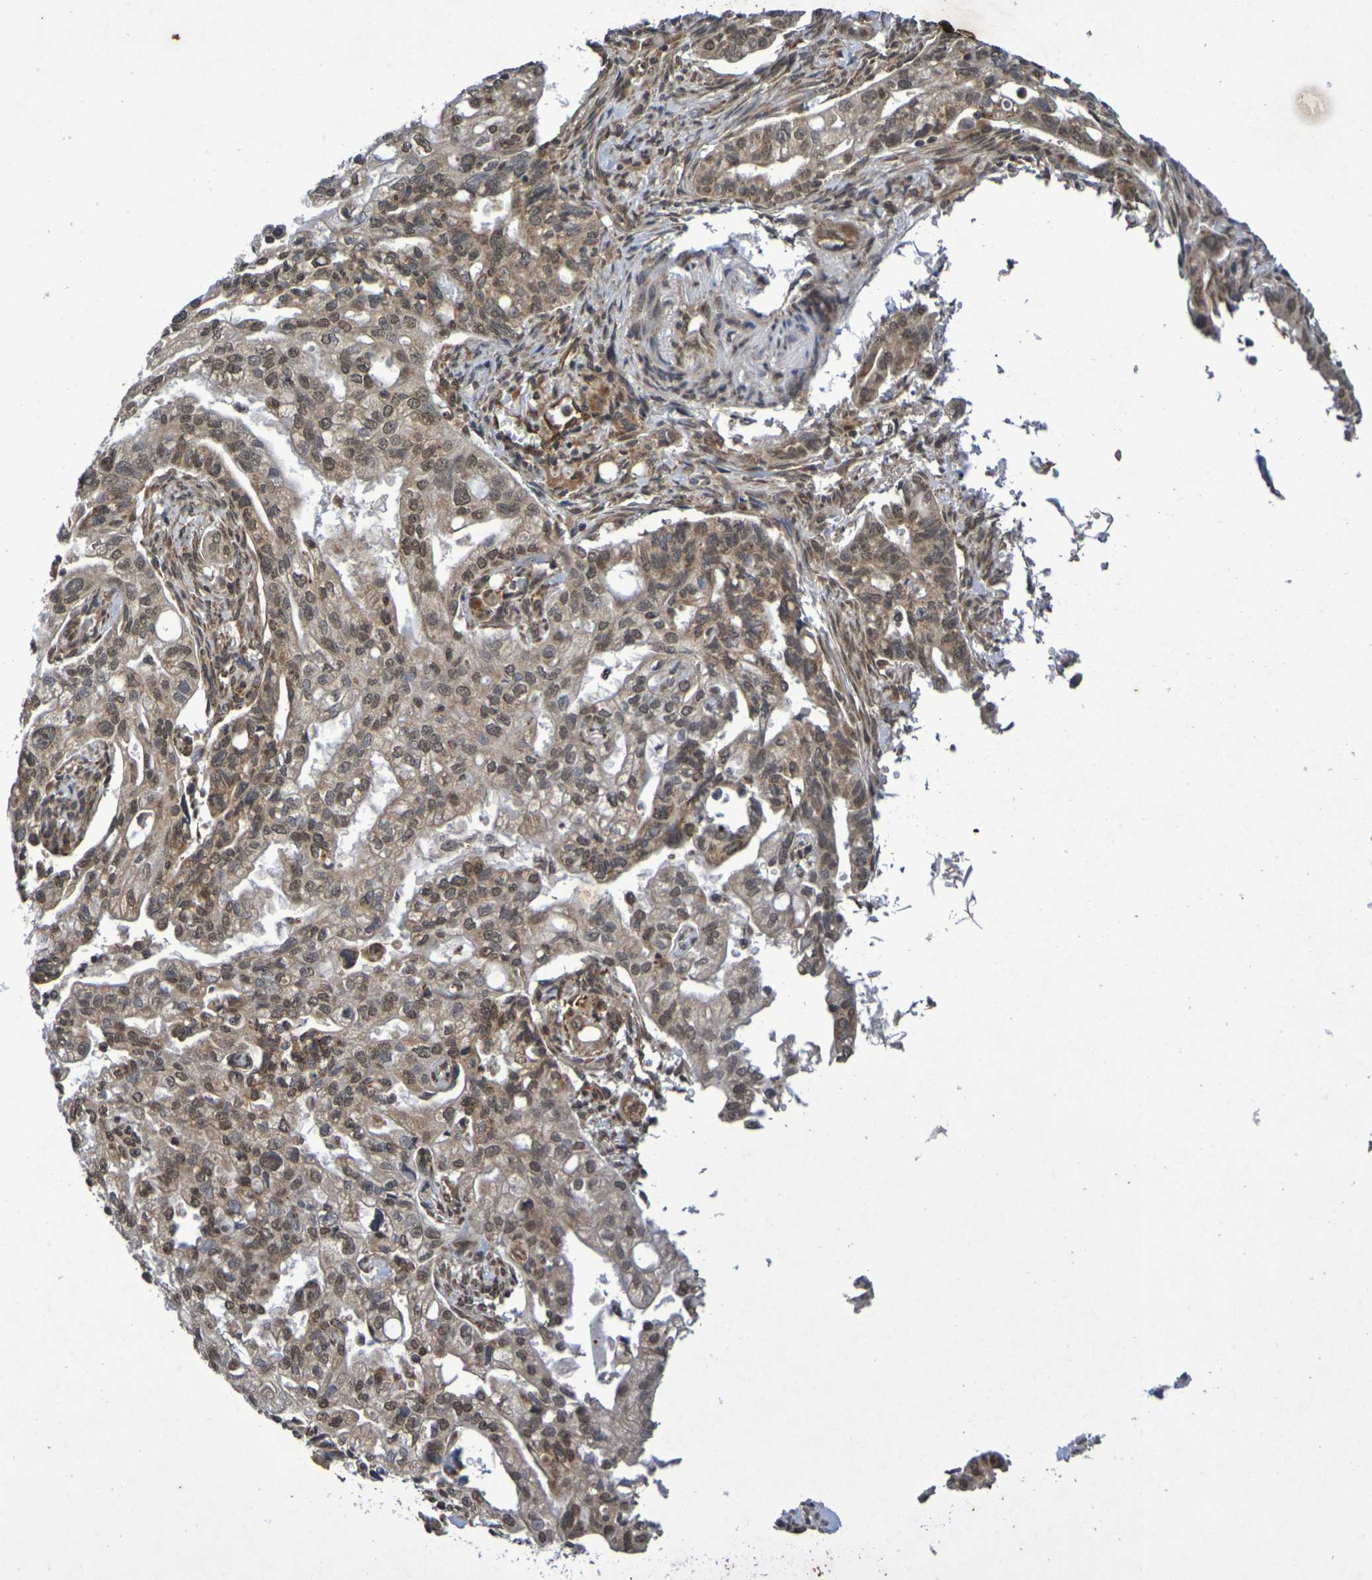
{"staining": {"intensity": "moderate", "quantity": ">75%", "location": "cytoplasmic/membranous,nuclear"}, "tissue": "pancreatic cancer", "cell_type": "Tumor cells", "image_type": "cancer", "snomed": [{"axis": "morphology", "description": "Normal tissue, NOS"}, {"axis": "topography", "description": "Pancreas"}], "caption": "Pancreatic cancer stained for a protein shows moderate cytoplasmic/membranous and nuclear positivity in tumor cells.", "gene": "GUCY1A2", "patient": {"sex": "male", "age": 42}}